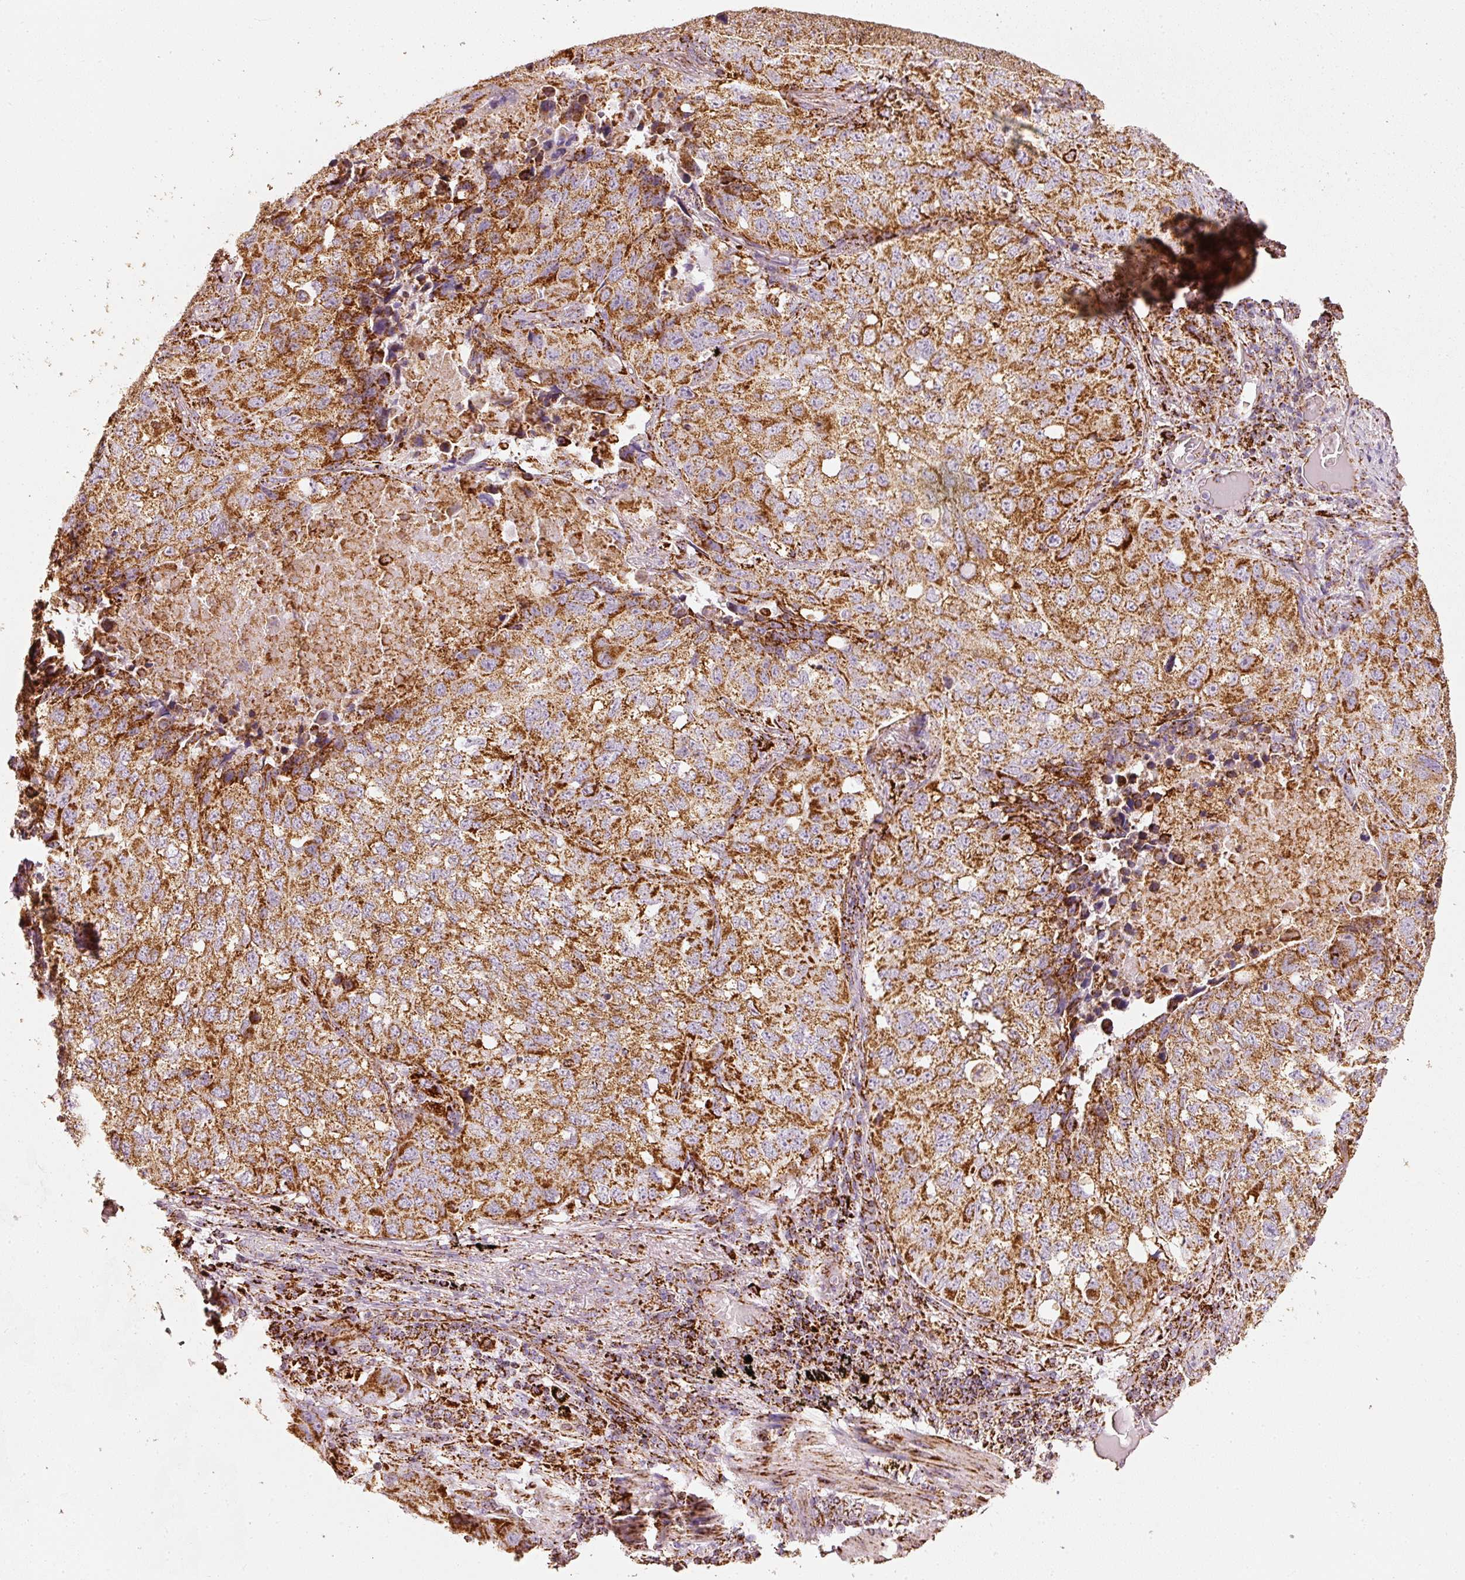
{"staining": {"intensity": "strong", "quantity": ">75%", "location": "cytoplasmic/membranous"}, "tissue": "lung cancer", "cell_type": "Tumor cells", "image_type": "cancer", "snomed": [{"axis": "morphology", "description": "Squamous cell carcinoma, NOS"}, {"axis": "topography", "description": "Lung"}], "caption": "Protein staining displays strong cytoplasmic/membranous positivity in approximately >75% of tumor cells in lung cancer.", "gene": "UQCRC1", "patient": {"sex": "male", "age": 60}}